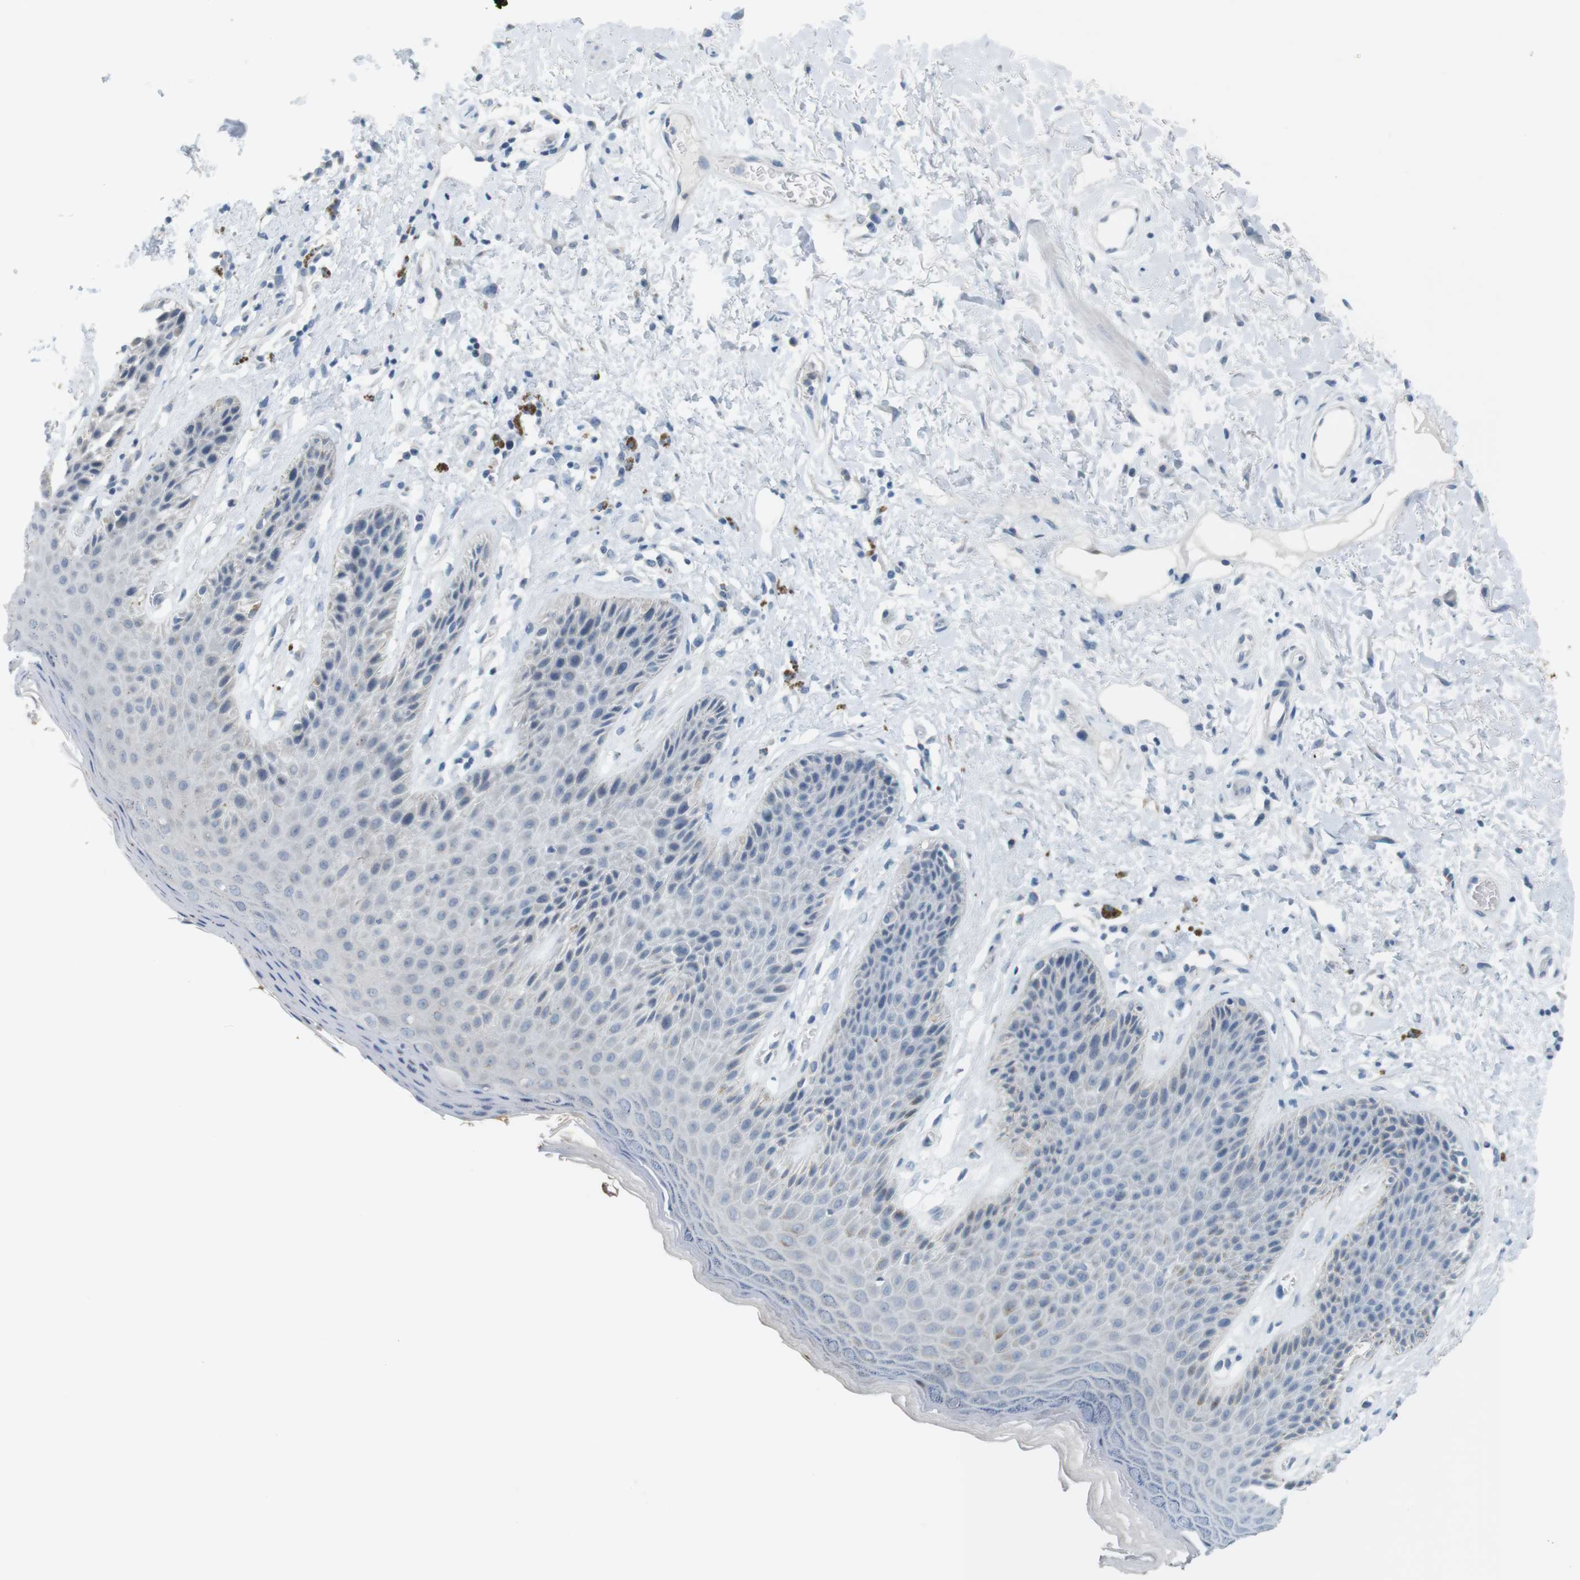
{"staining": {"intensity": "negative", "quantity": "none", "location": "none"}, "tissue": "skin", "cell_type": "Epidermal cells", "image_type": "normal", "snomed": [{"axis": "morphology", "description": "Normal tissue, NOS"}, {"axis": "topography", "description": "Anal"}], "caption": "A high-resolution micrograph shows IHC staining of normal skin, which shows no significant expression in epidermal cells. (Stains: DAB immunohistochemistry (IHC) with hematoxylin counter stain, Microscopy: brightfield microscopy at high magnification).", "gene": "MUC5B", "patient": {"sex": "female", "age": 46}}